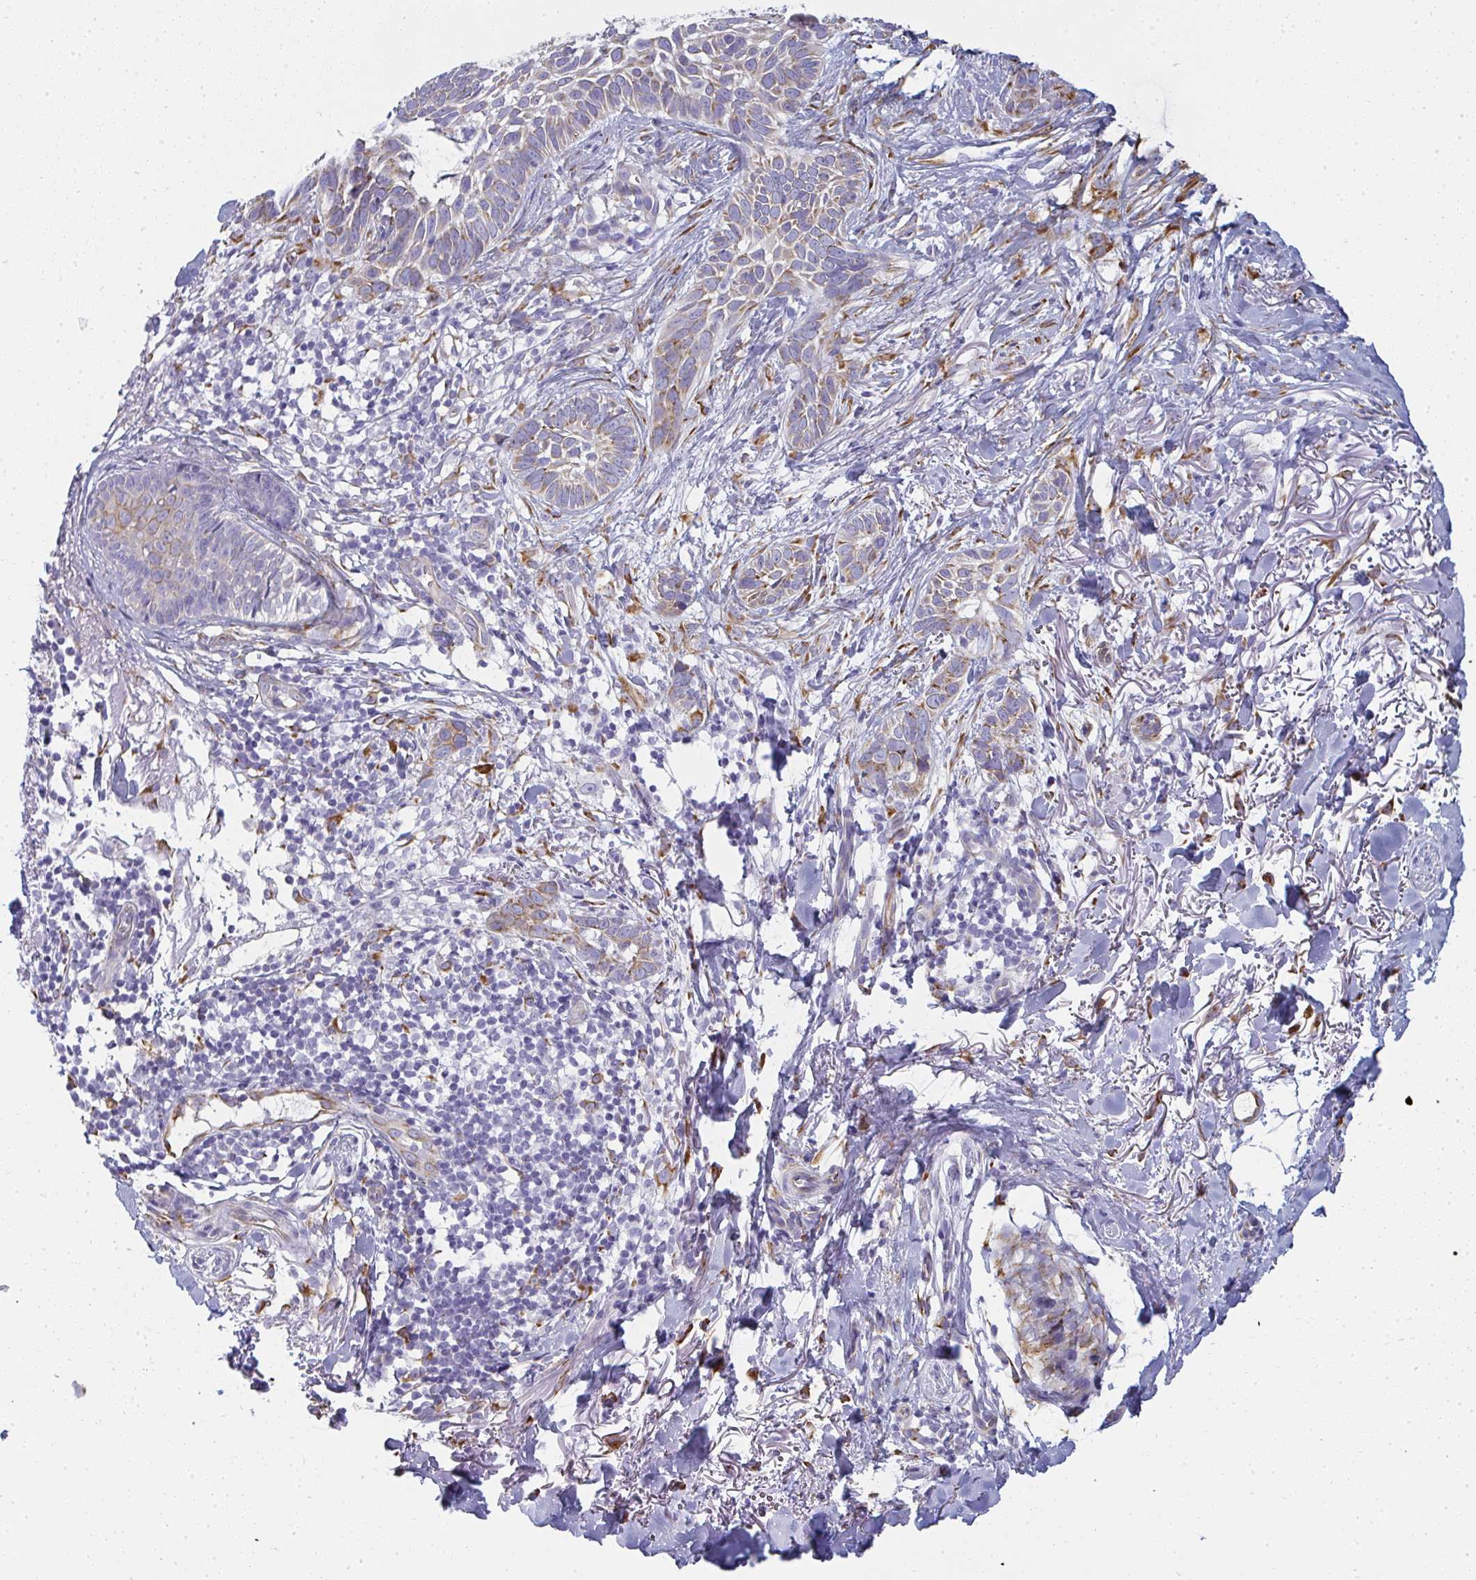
{"staining": {"intensity": "moderate", "quantity": "<25%", "location": "cytoplasmic/membranous"}, "tissue": "skin cancer", "cell_type": "Tumor cells", "image_type": "cancer", "snomed": [{"axis": "morphology", "description": "Basal cell carcinoma"}, {"axis": "topography", "description": "Skin"}, {"axis": "topography", "description": "Skin of face"}], "caption": "Immunohistochemistry photomicrograph of human skin cancer stained for a protein (brown), which reveals low levels of moderate cytoplasmic/membranous expression in about <25% of tumor cells.", "gene": "SHROOM1", "patient": {"sex": "female", "age": 90}}